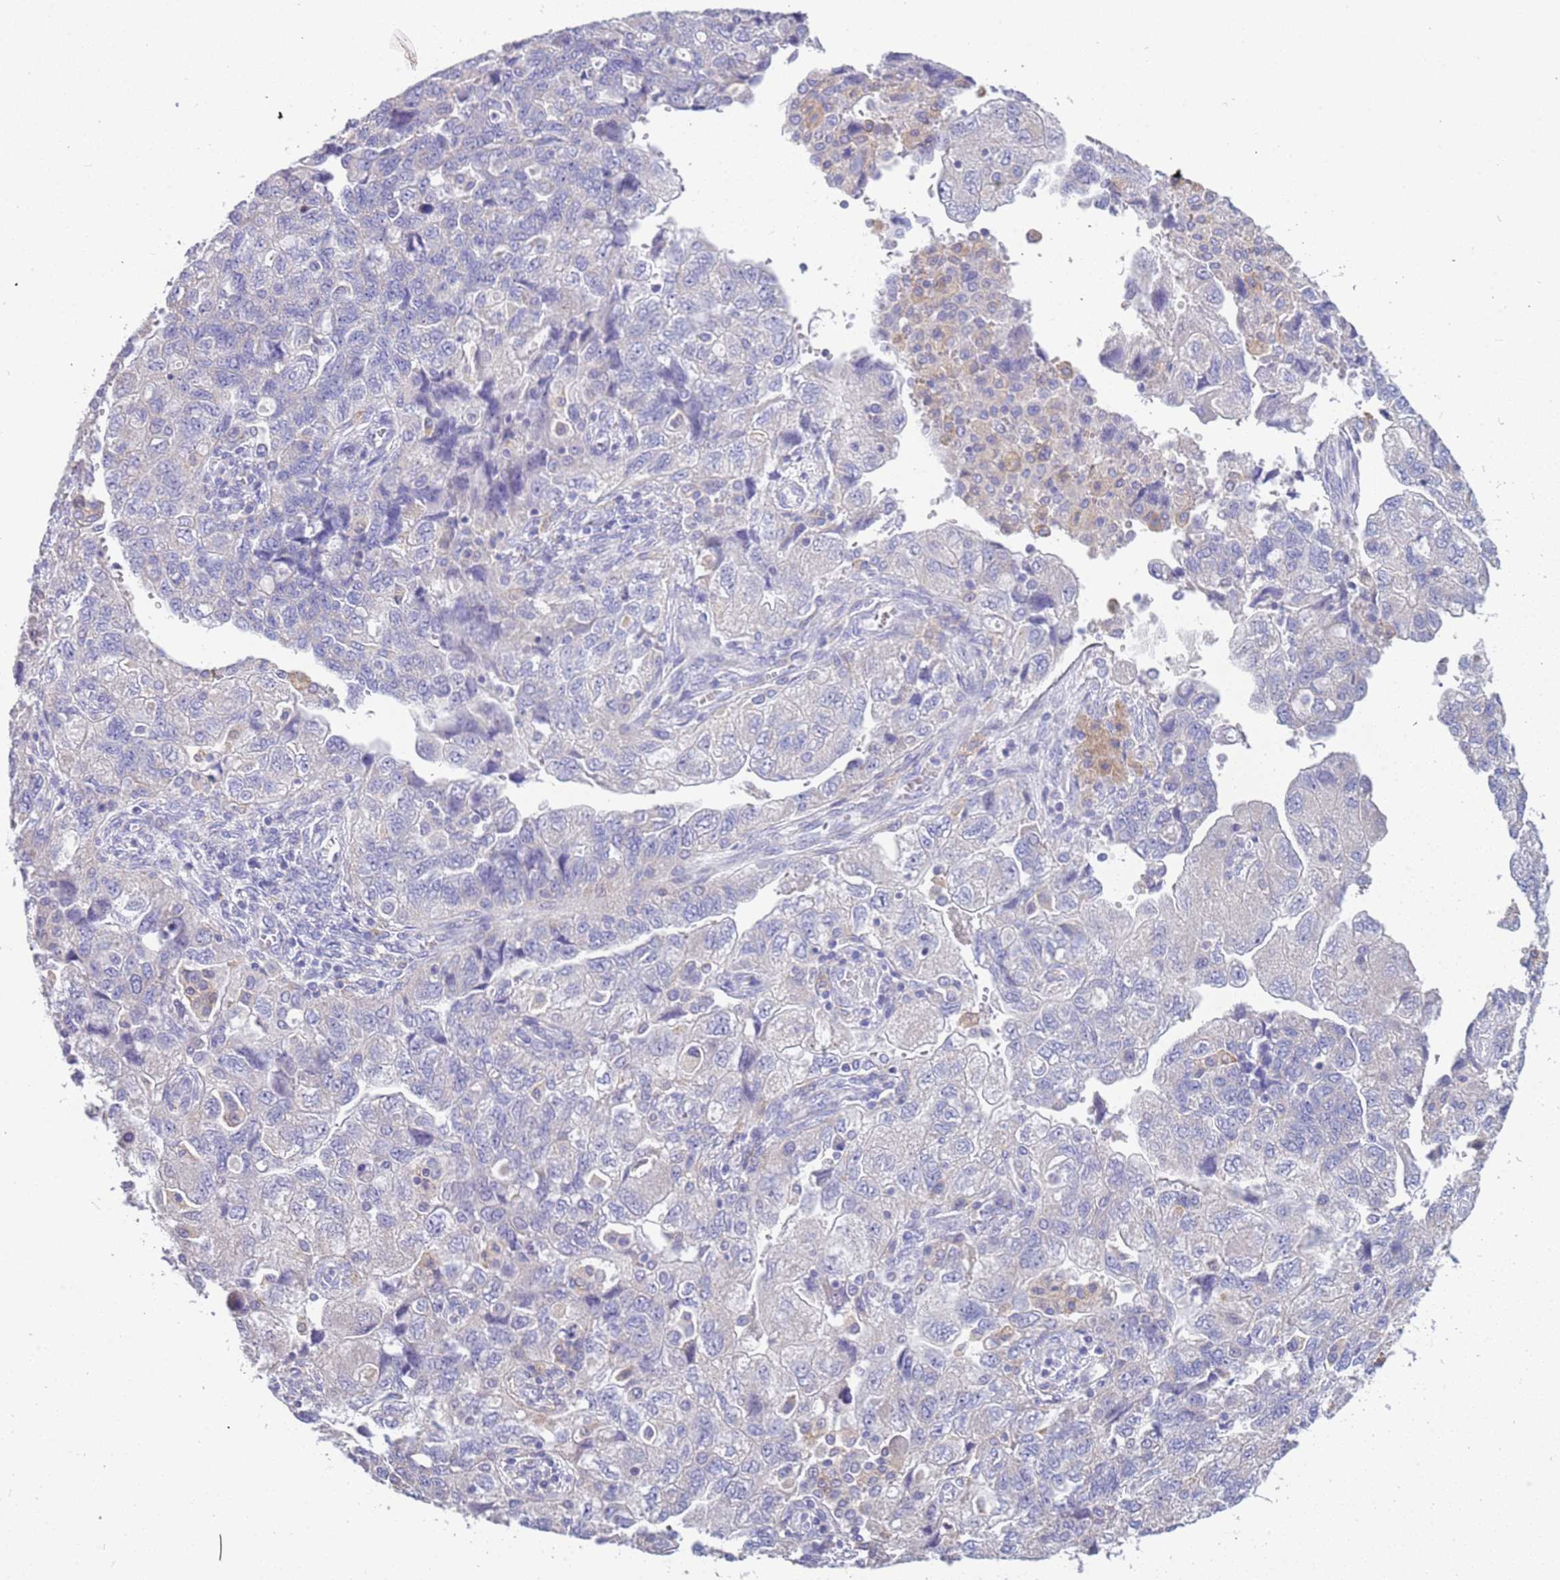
{"staining": {"intensity": "negative", "quantity": "none", "location": "none"}, "tissue": "ovarian cancer", "cell_type": "Tumor cells", "image_type": "cancer", "snomed": [{"axis": "morphology", "description": "Carcinoma, NOS"}, {"axis": "morphology", "description": "Cystadenocarcinoma, serous, NOS"}, {"axis": "topography", "description": "Ovary"}], "caption": "Immunohistochemistry image of neoplastic tissue: ovarian cancer stained with DAB (3,3'-diaminobenzidine) displays no significant protein staining in tumor cells. Brightfield microscopy of immunohistochemistry (IHC) stained with DAB (brown) and hematoxylin (blue), captured at high magnification.", "gene": "RHCG", "patient": {"sex": "female", "age": 69}}